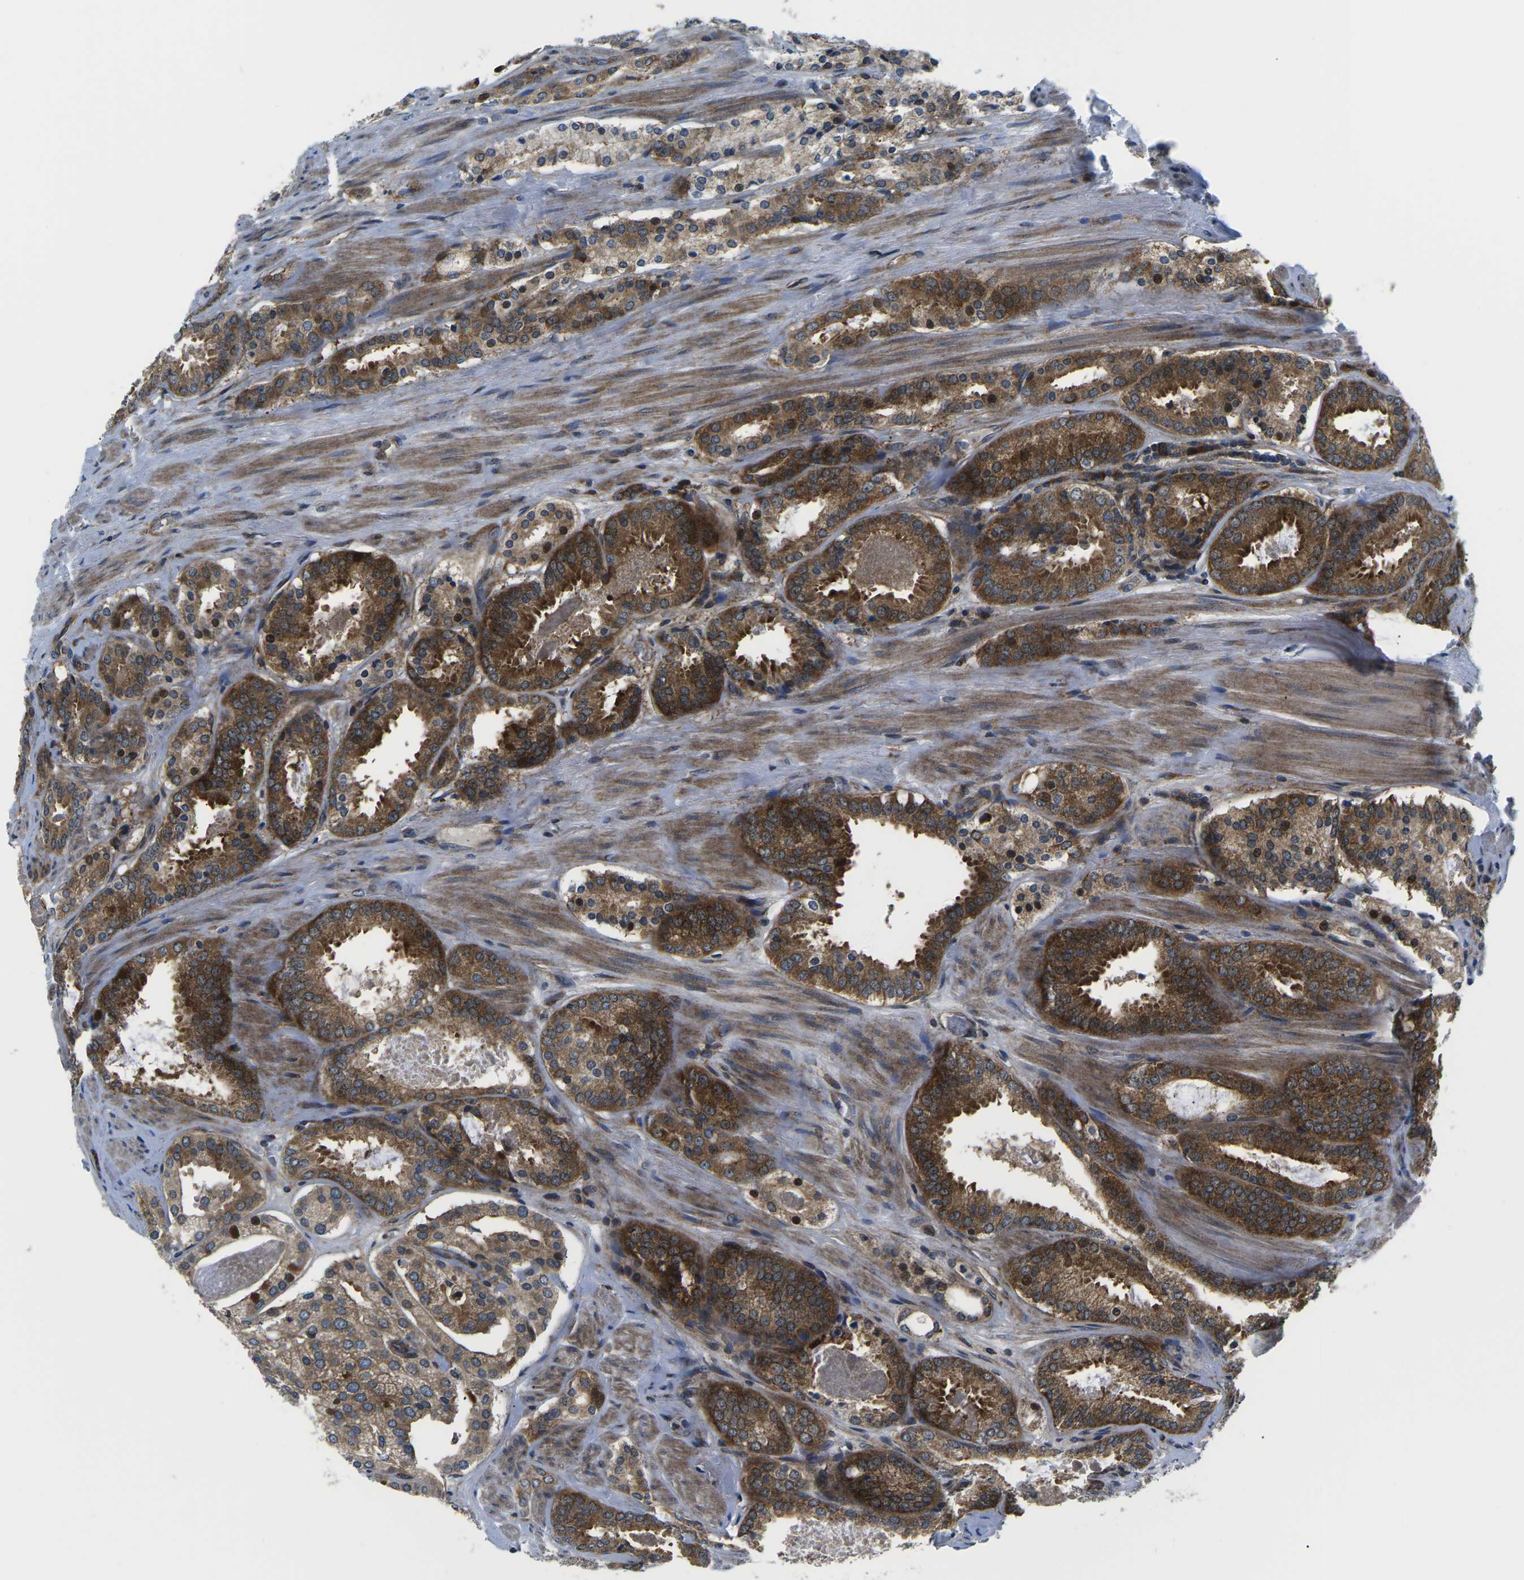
{"staining": {"intensity": "strong", "quantity": ">75%", "location": "cytoplasmic/membranous,nuclear"}, "tissue": "prostate cancer", "cell_type": "Tumor cells", "image_type": "cancer", "snomed": [{"axis": "morphology", "description": "Adenocarcinoma, Low grade"}, {"axis": "topography", "description": "Prostate"}], "caption": "Prostate cancer (adenocarcinoma (low-grade)) stained with immunohistochemistry exhibits strong cytoplasmic/membranous and nuclear expression in about >75% of tumor cells.", "gene": "EIF4E", "patient": {"sex": "male", "age": 69}}